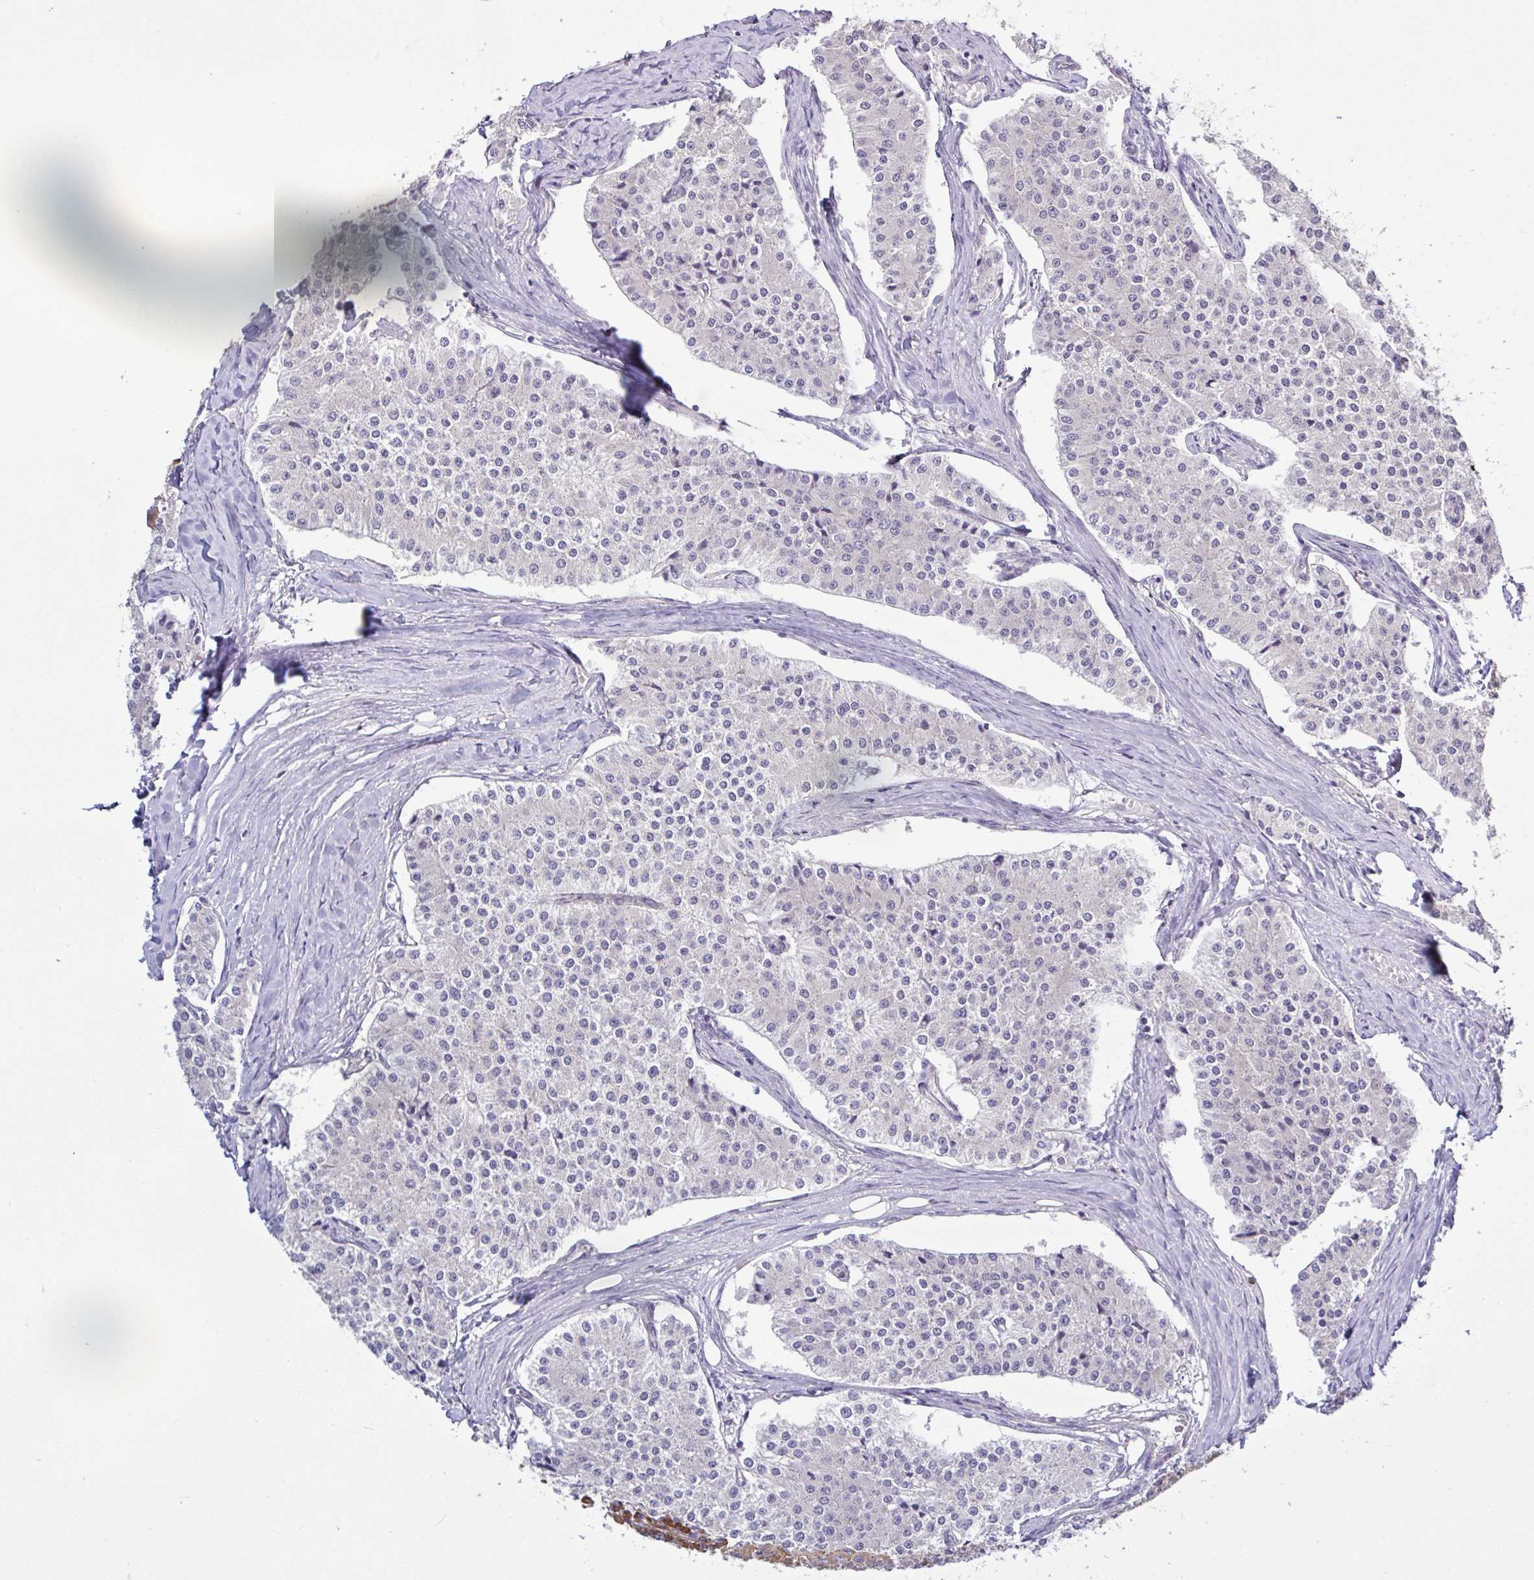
{"staining": {"intensity": "negative", "quantity": "none", "location": "none"}, "tissue": "carcinoid", "cell_type": "Tumor cells", "image_type": "cancer", "snomed": [{"axis": "morphology", "description": "Carcinoid, malignant, NOS"}, {"axis": "topography", "description": "Colon"}], "caption": "Tumor cells show no significant protein staining in carcinoid.", "gene": "LARS1", "patient": {"sex": "female", "age": 52}}